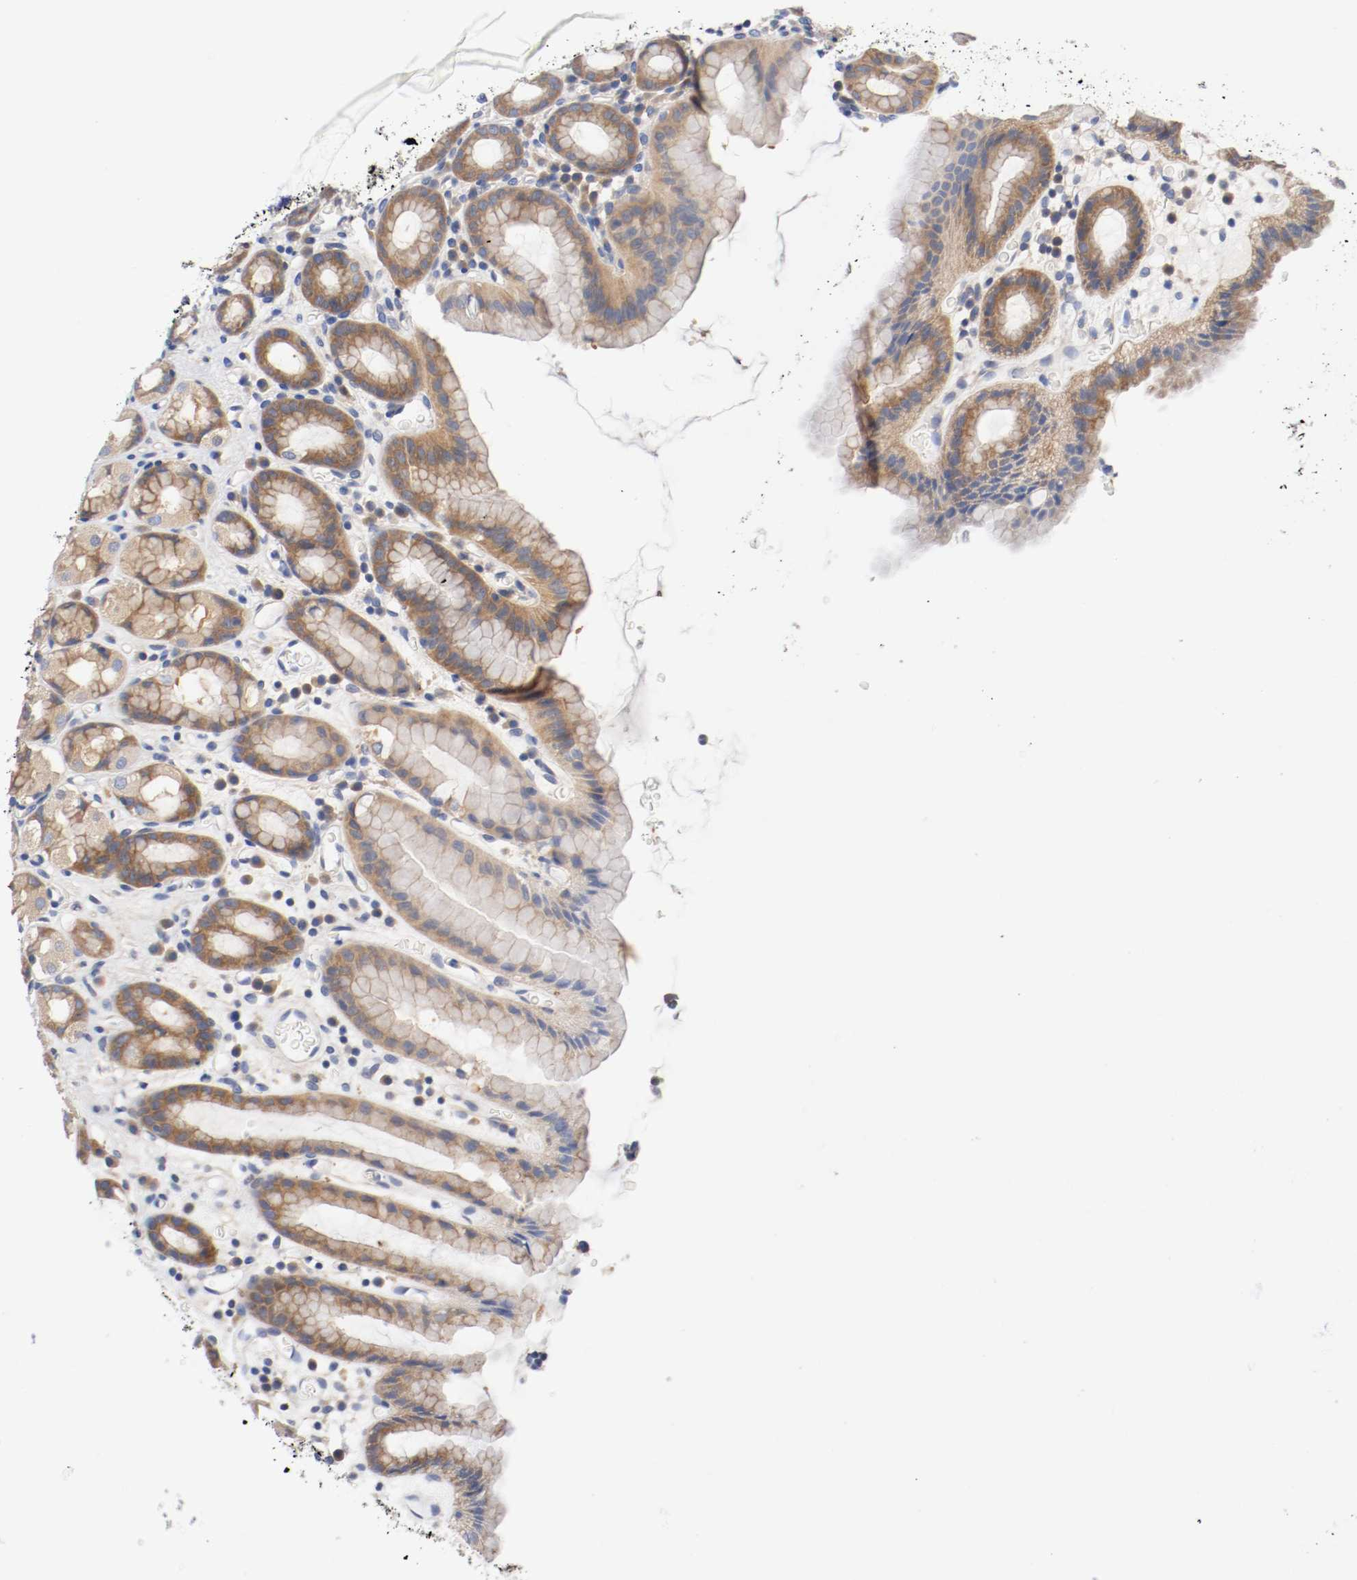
{"staining": {"intensity": "moderate", "quantity": "25%-75%", "location": "cytoplasmic/membranous"}, "tissue": "stomach", "cell_type": "Glandular cells", "image_type": "normal", "snomed": [{"axis": "morphology", "description": "Normal tissue, NOS"}, {"axis": "topography", "description": "Stomach, upper"}], "caption": "The histopathology image demonstrates a brown stain indicating the presence of a protein in the cytoplasmic/membranous of glandular cells in stomach. (DAB = brown stain, brightfield microscopy at high magnification).", "gene": "HGS", "patient": {"sex": "male", "age": 68}}